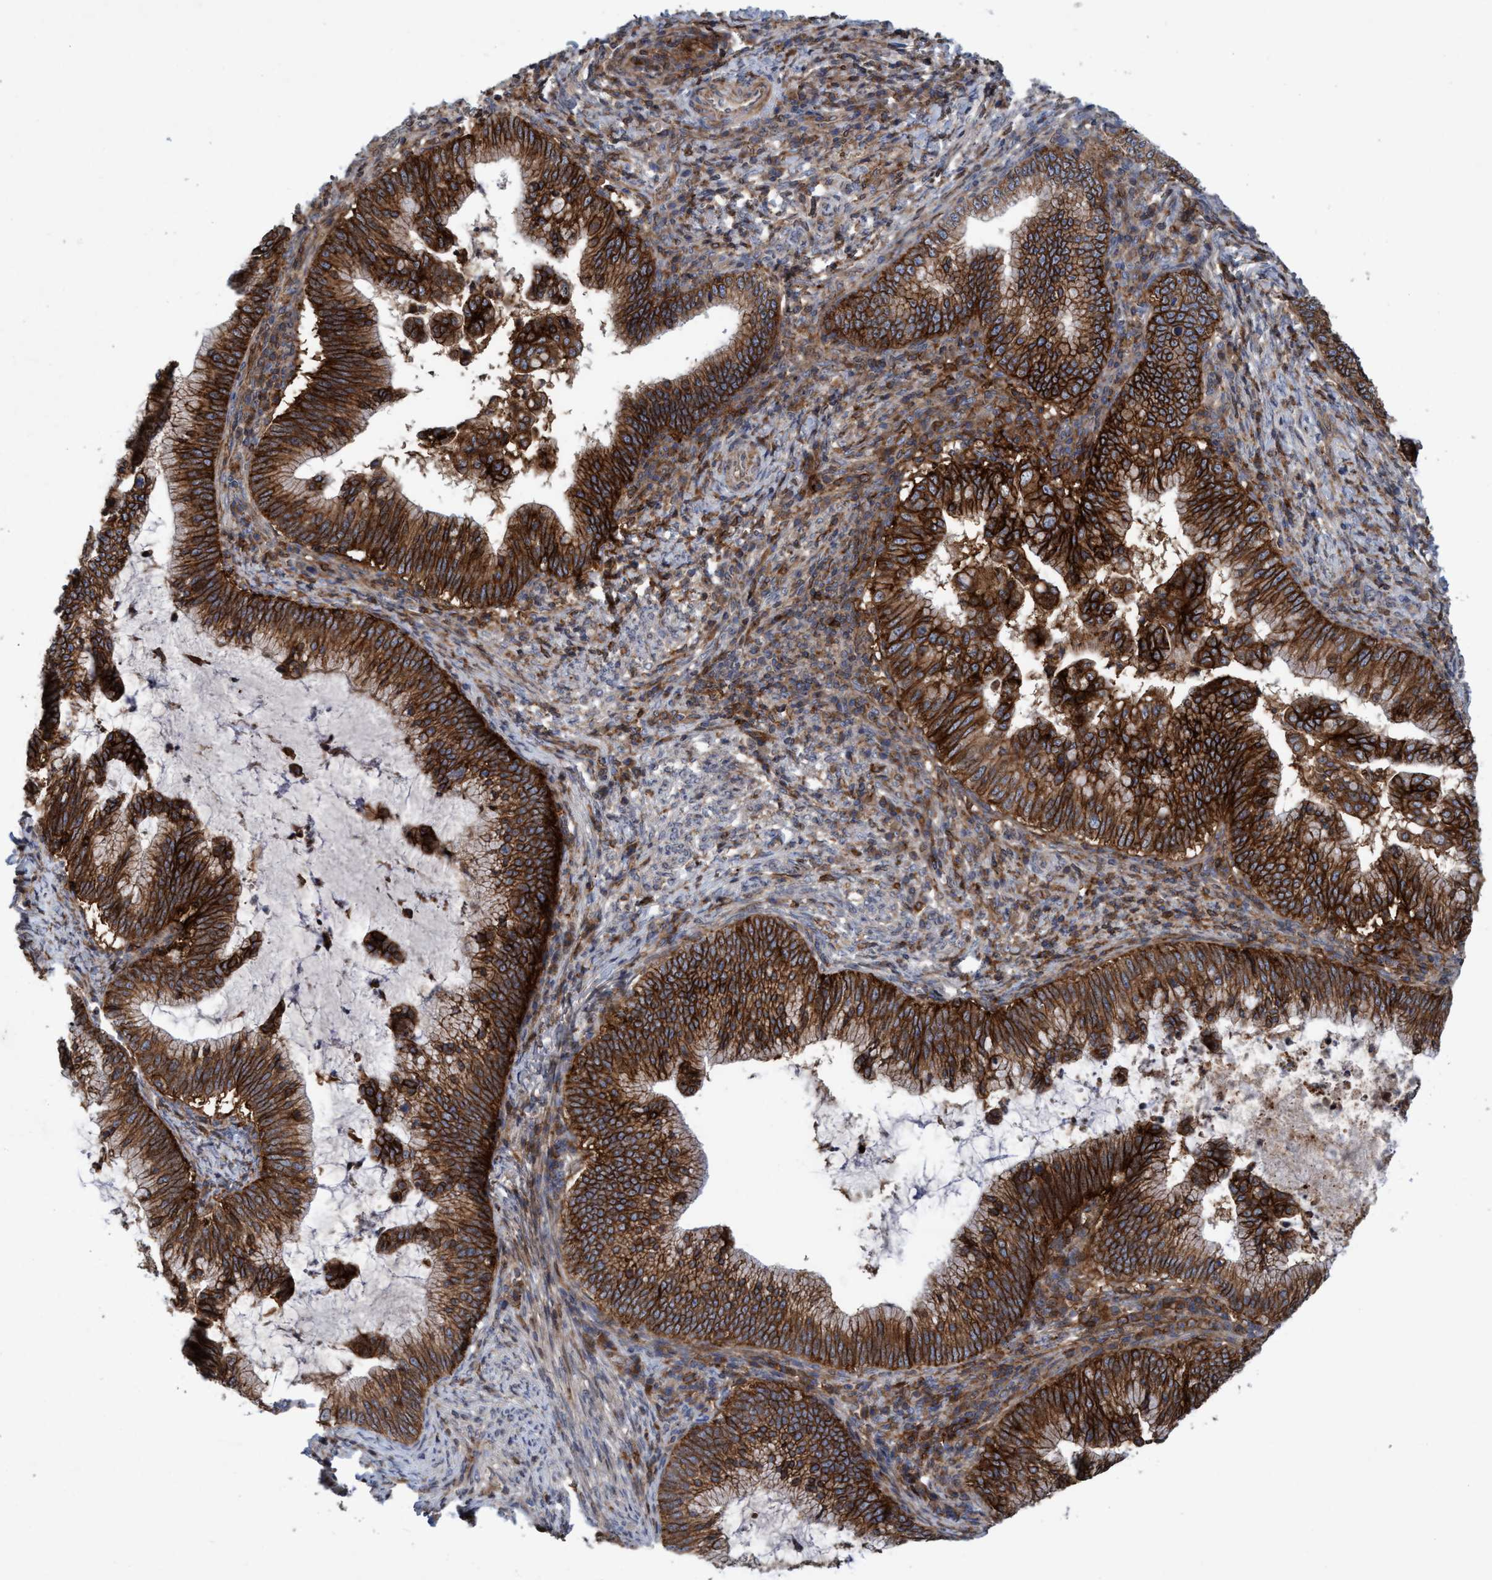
{"staining": {"intensity": "strong", "quantity": ">75%", "location": "cytoplasmic/membranous"}, "tissue": "cervical cancer", "cell_type": "Tumor cells", "image_type": "cancer", "snomed": [{"axis": "morphology", "description": "Adenocarcinoma, NOS"}, {"axis": "topography", "description": "Cervix"}], "caption": "Strong cytoplasmic/membranous expression is identified in about >75% of tumor cells in cervical adenocarcinoma.", "gene": "SLC16A3", "patient": {"sex": "female", "age": 36}}